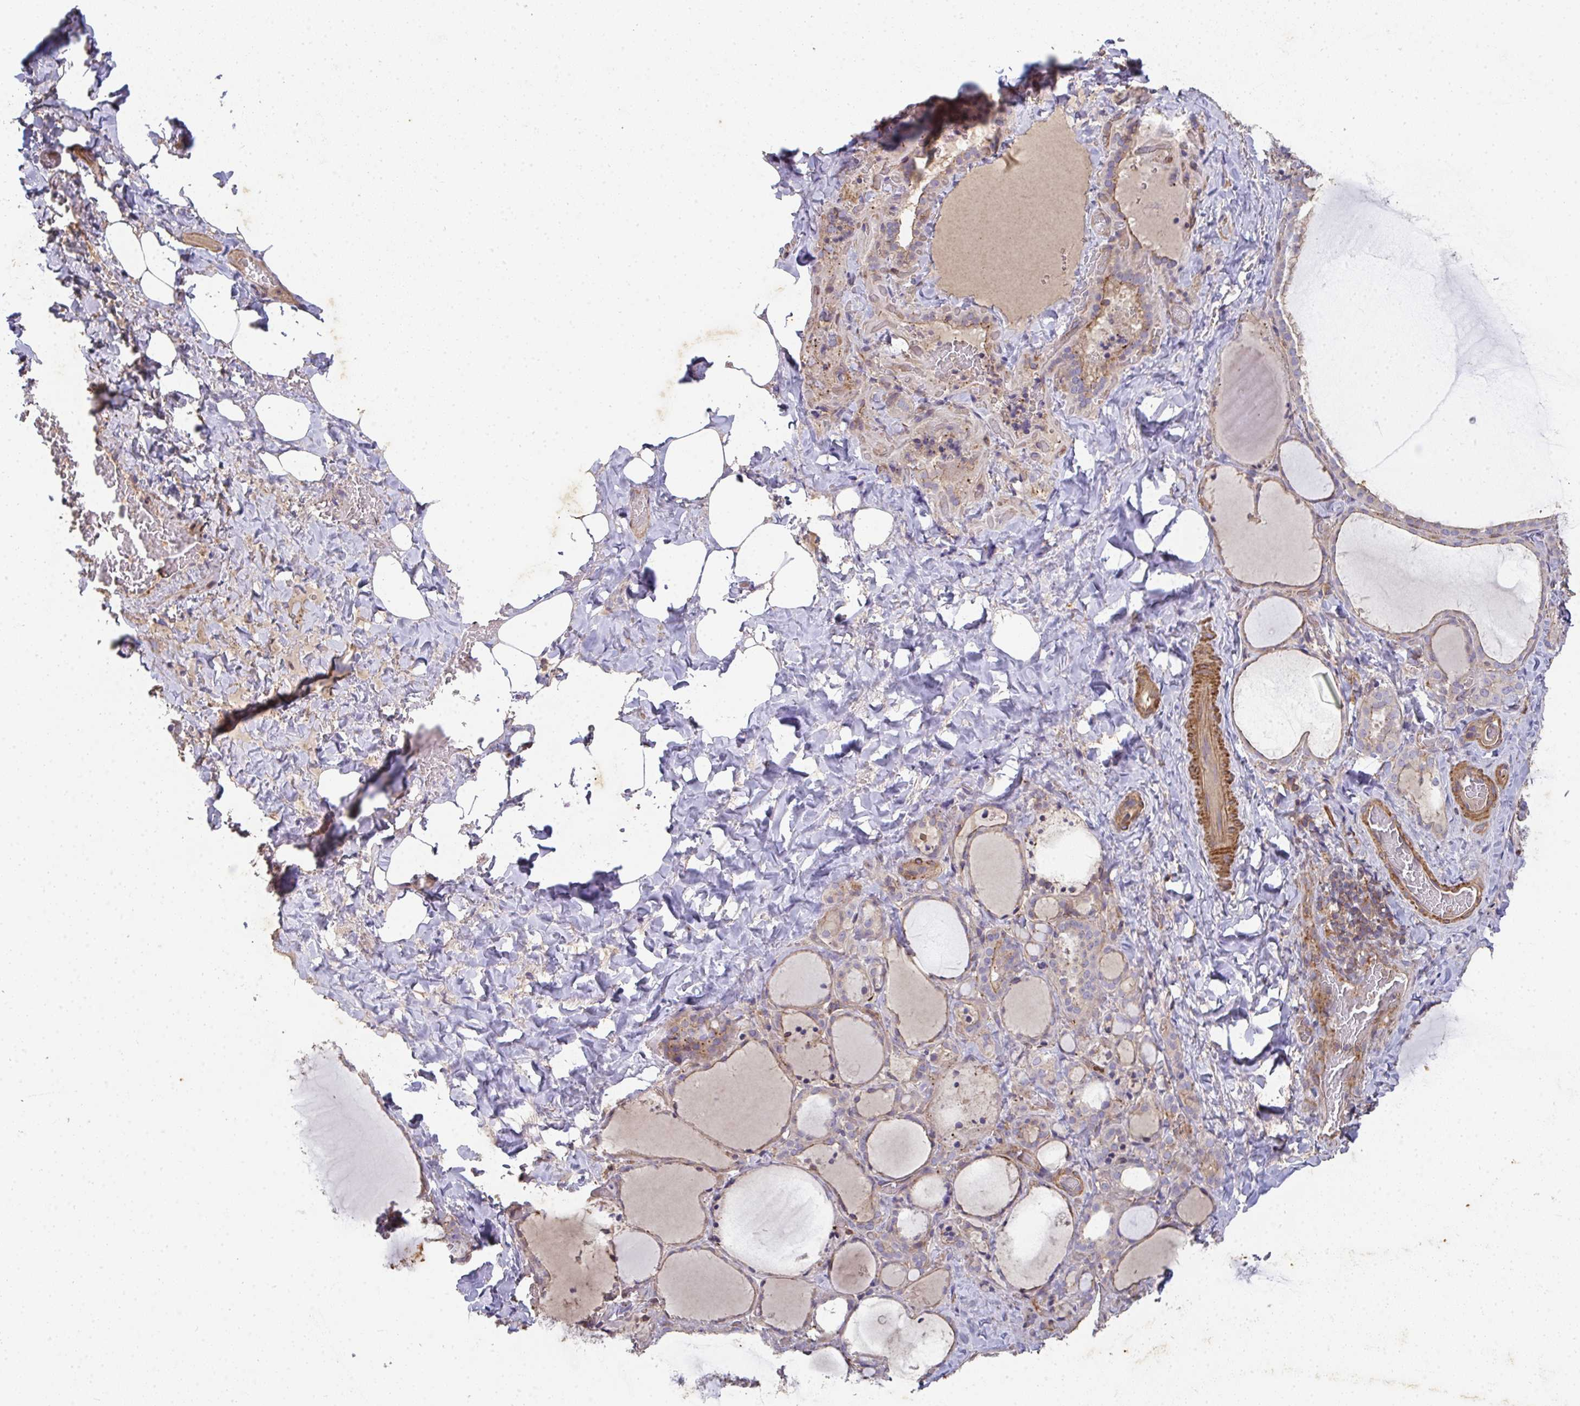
{"staining": {"intensity": "weak", "quantity": ">75%", "location": "cytoplasmic/membranous"}, "tissue": "thyroid gland", "cell_type": "Glandular cells", "image_type": "normal", "snomed": [{"axis": "morphology", "description": "Normal tissue, NOS"}, {"axis": "topography", "description": "Thyroid gland"}], "caption": "A low amount of weak cytoplasmic/membranous expression is seen in approximately >75% of glandular cells in unremarkable thyroid gland.", "gene": "TNMD", "patient": {"sex": "female", "age": 22}}